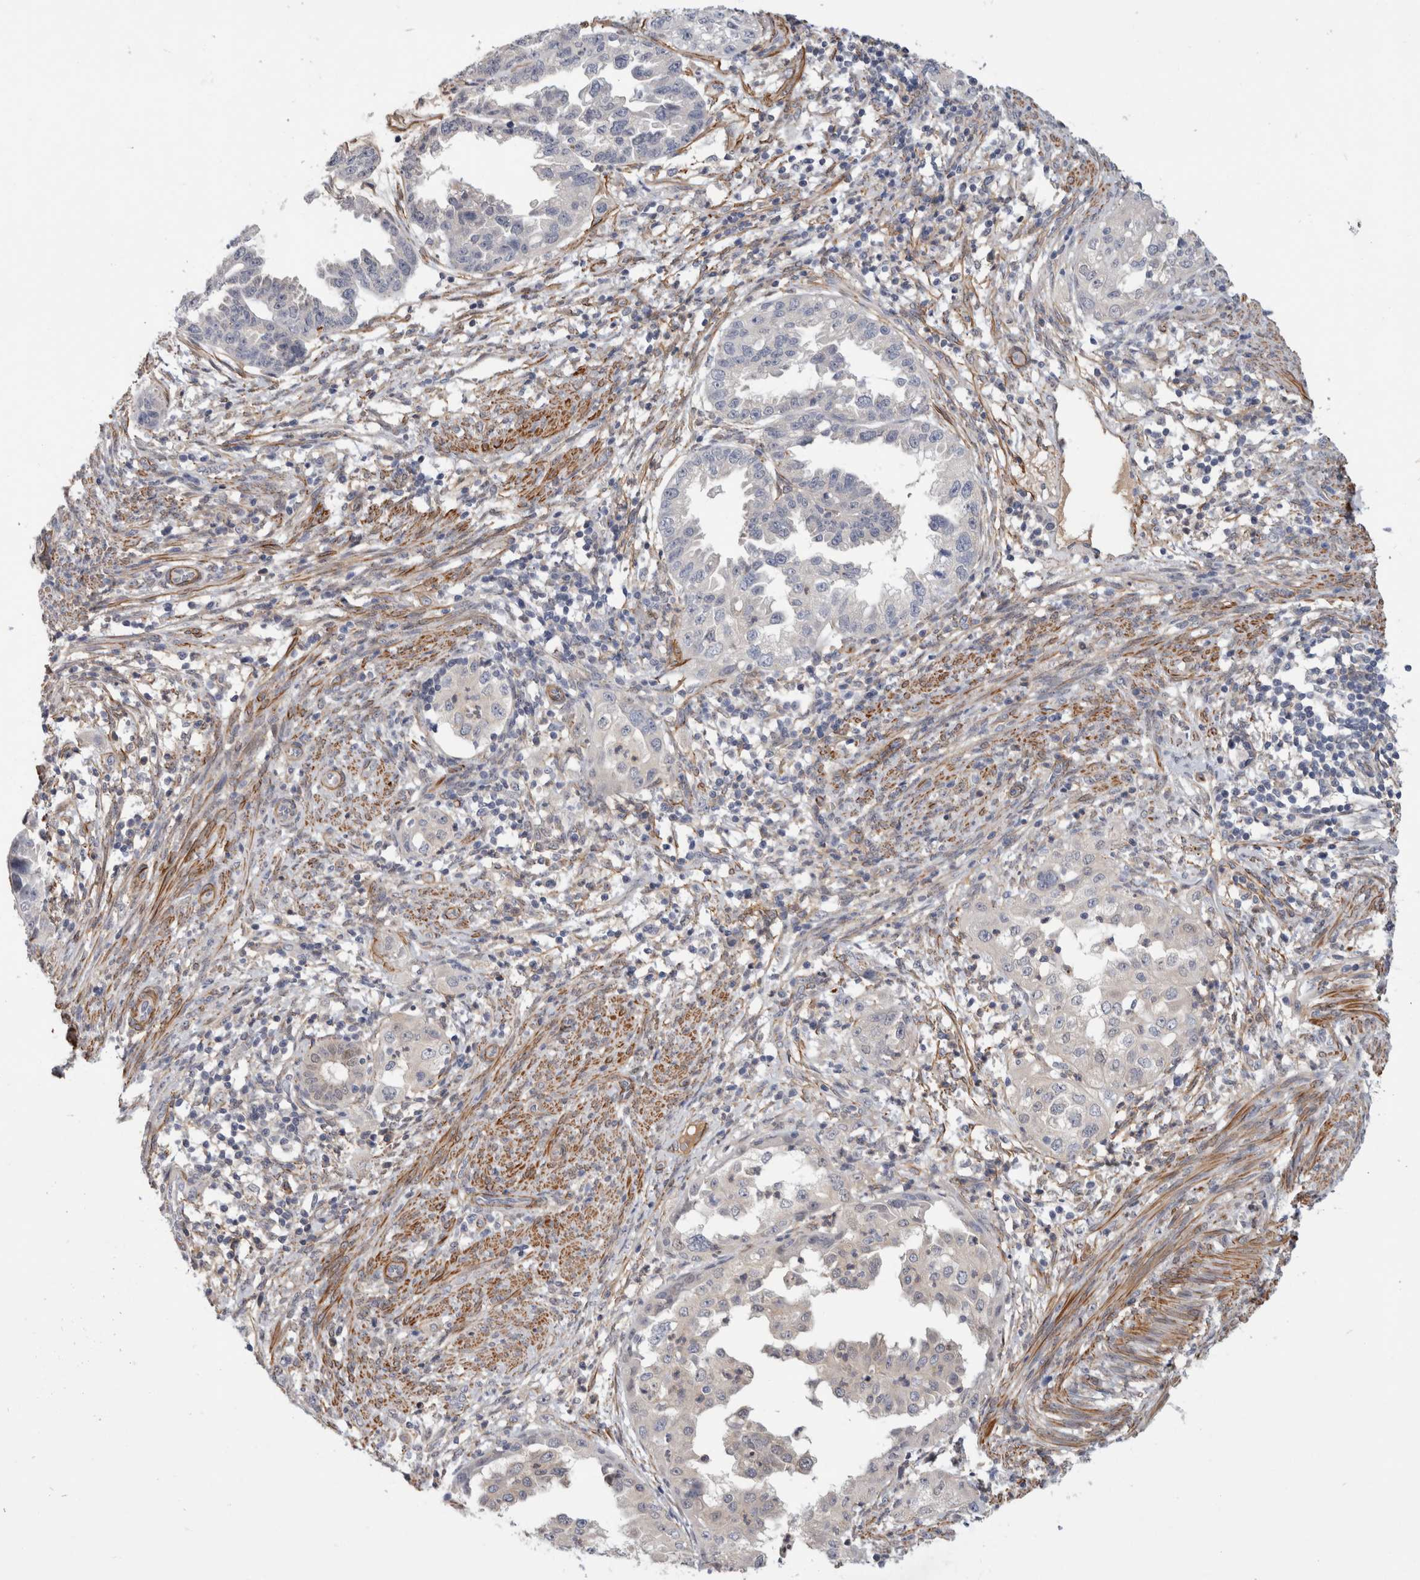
{"staining": {"intensity": "negative", "quantity": "none", "location": "none"}, "tissue": "endometrial cancer", "cell_type": "Tumor cells", "image_type": "cancer", "snomed": [{"axis": "morphology", "description": "Adenocarcinoma, NOS"}, {"axis": "topography", "description": "Endometrium"}], "caption": "The immunohistochemistry image has no significant staining in tumor cells of endometrial adenocarcinoma tissue.", "gene": "PGM1", "patient": {"sex": "female", "age": 85}}